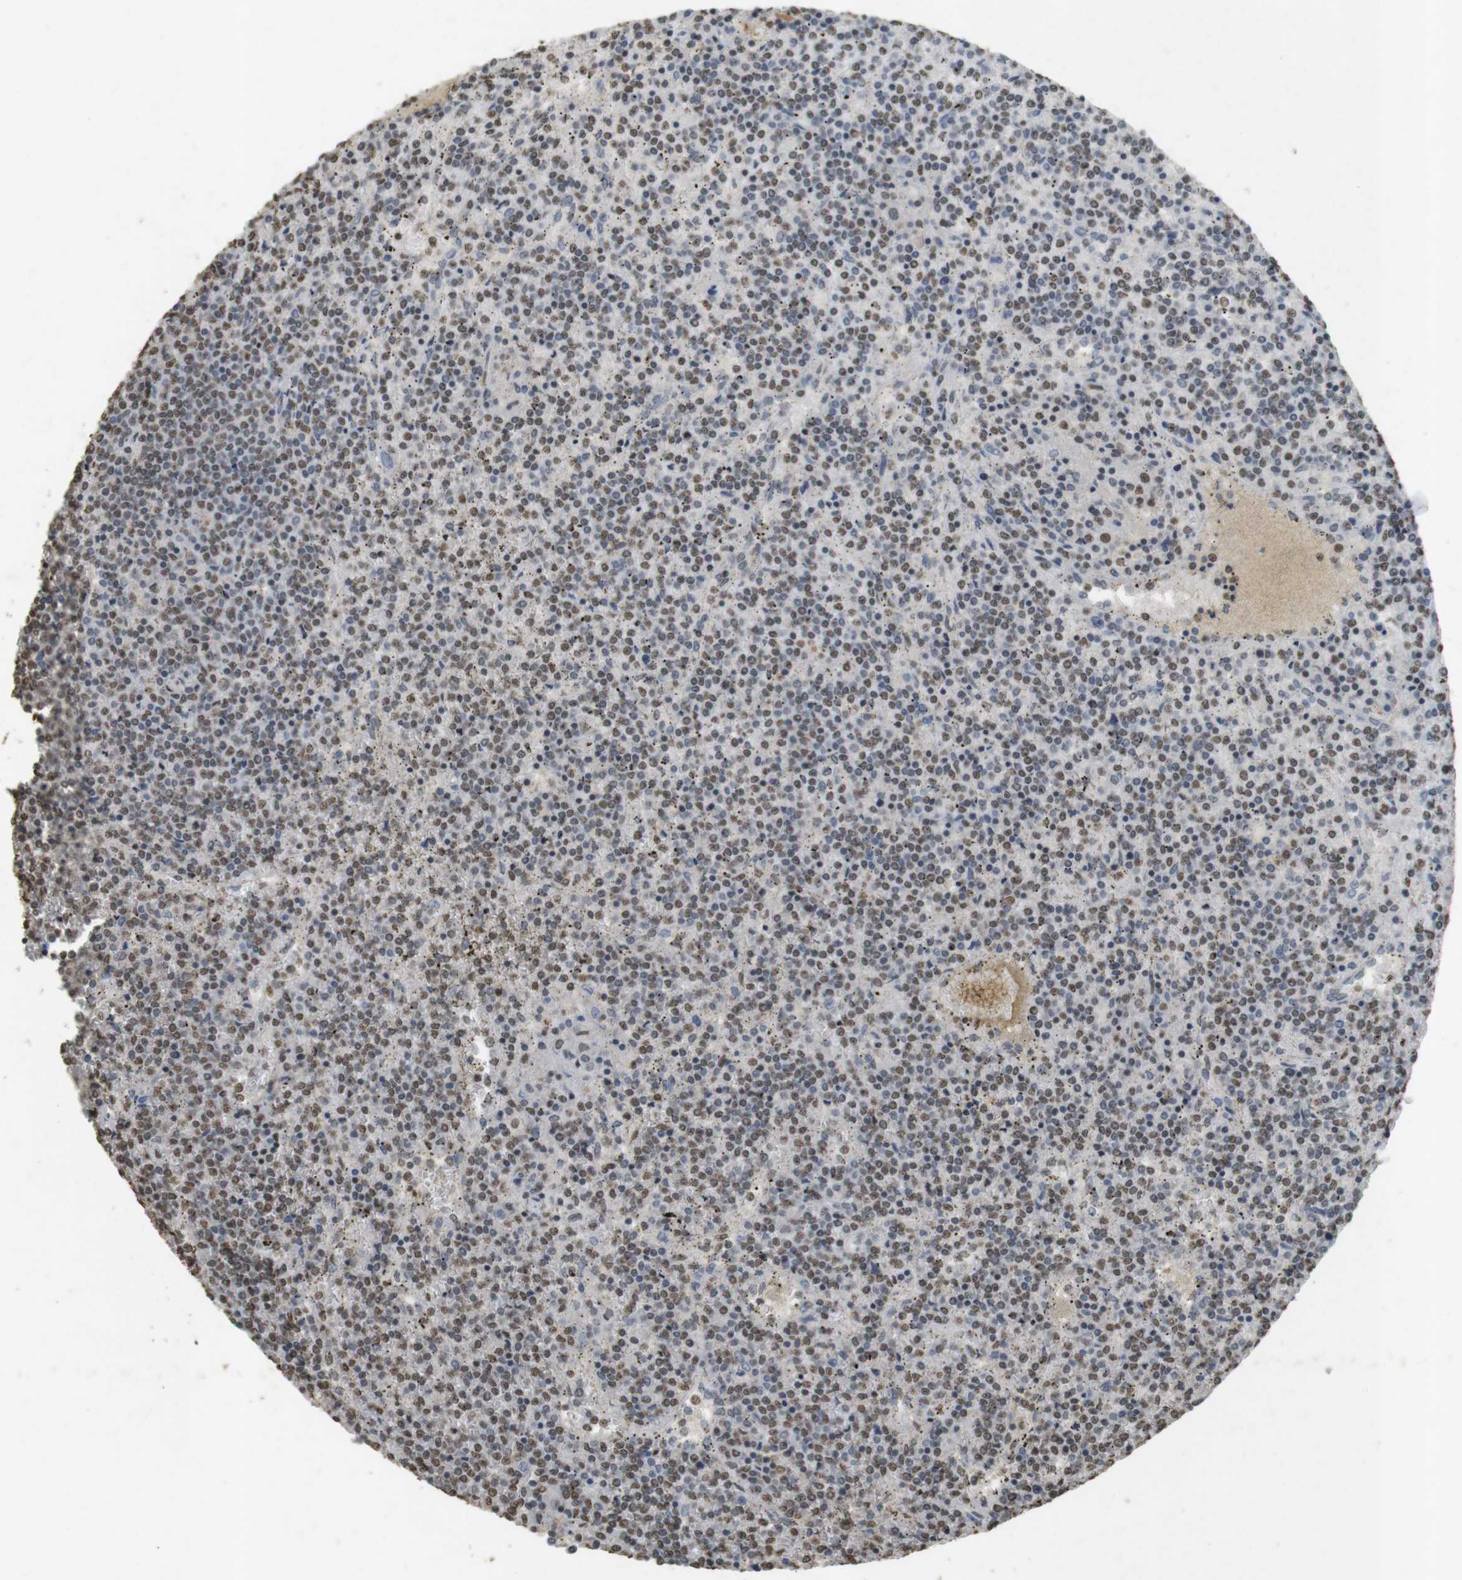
{"staining": {"intensity": "moderate", "quantity": "25%-75%", "location": "nuclear"}, "tissue": "lymphoma", "cell_type": "Tumor cells", "image_type": "cancer", "snomed": [{"axis": "morphology", "description": "Malignant lymphoma, non-Hodgkin's type, Low grade"}, {"axis": "topography", "description": "Spleen"}], "caption": "Brown immunohistochemical staining in malignant lymphoma, non-Hodgkin's type (low-grade) shows moderate nuclear positivity in approximately 25%-75% of tumor cells.", "gene": "GATA4", "patient": {"sex": "female", "age": 19}}